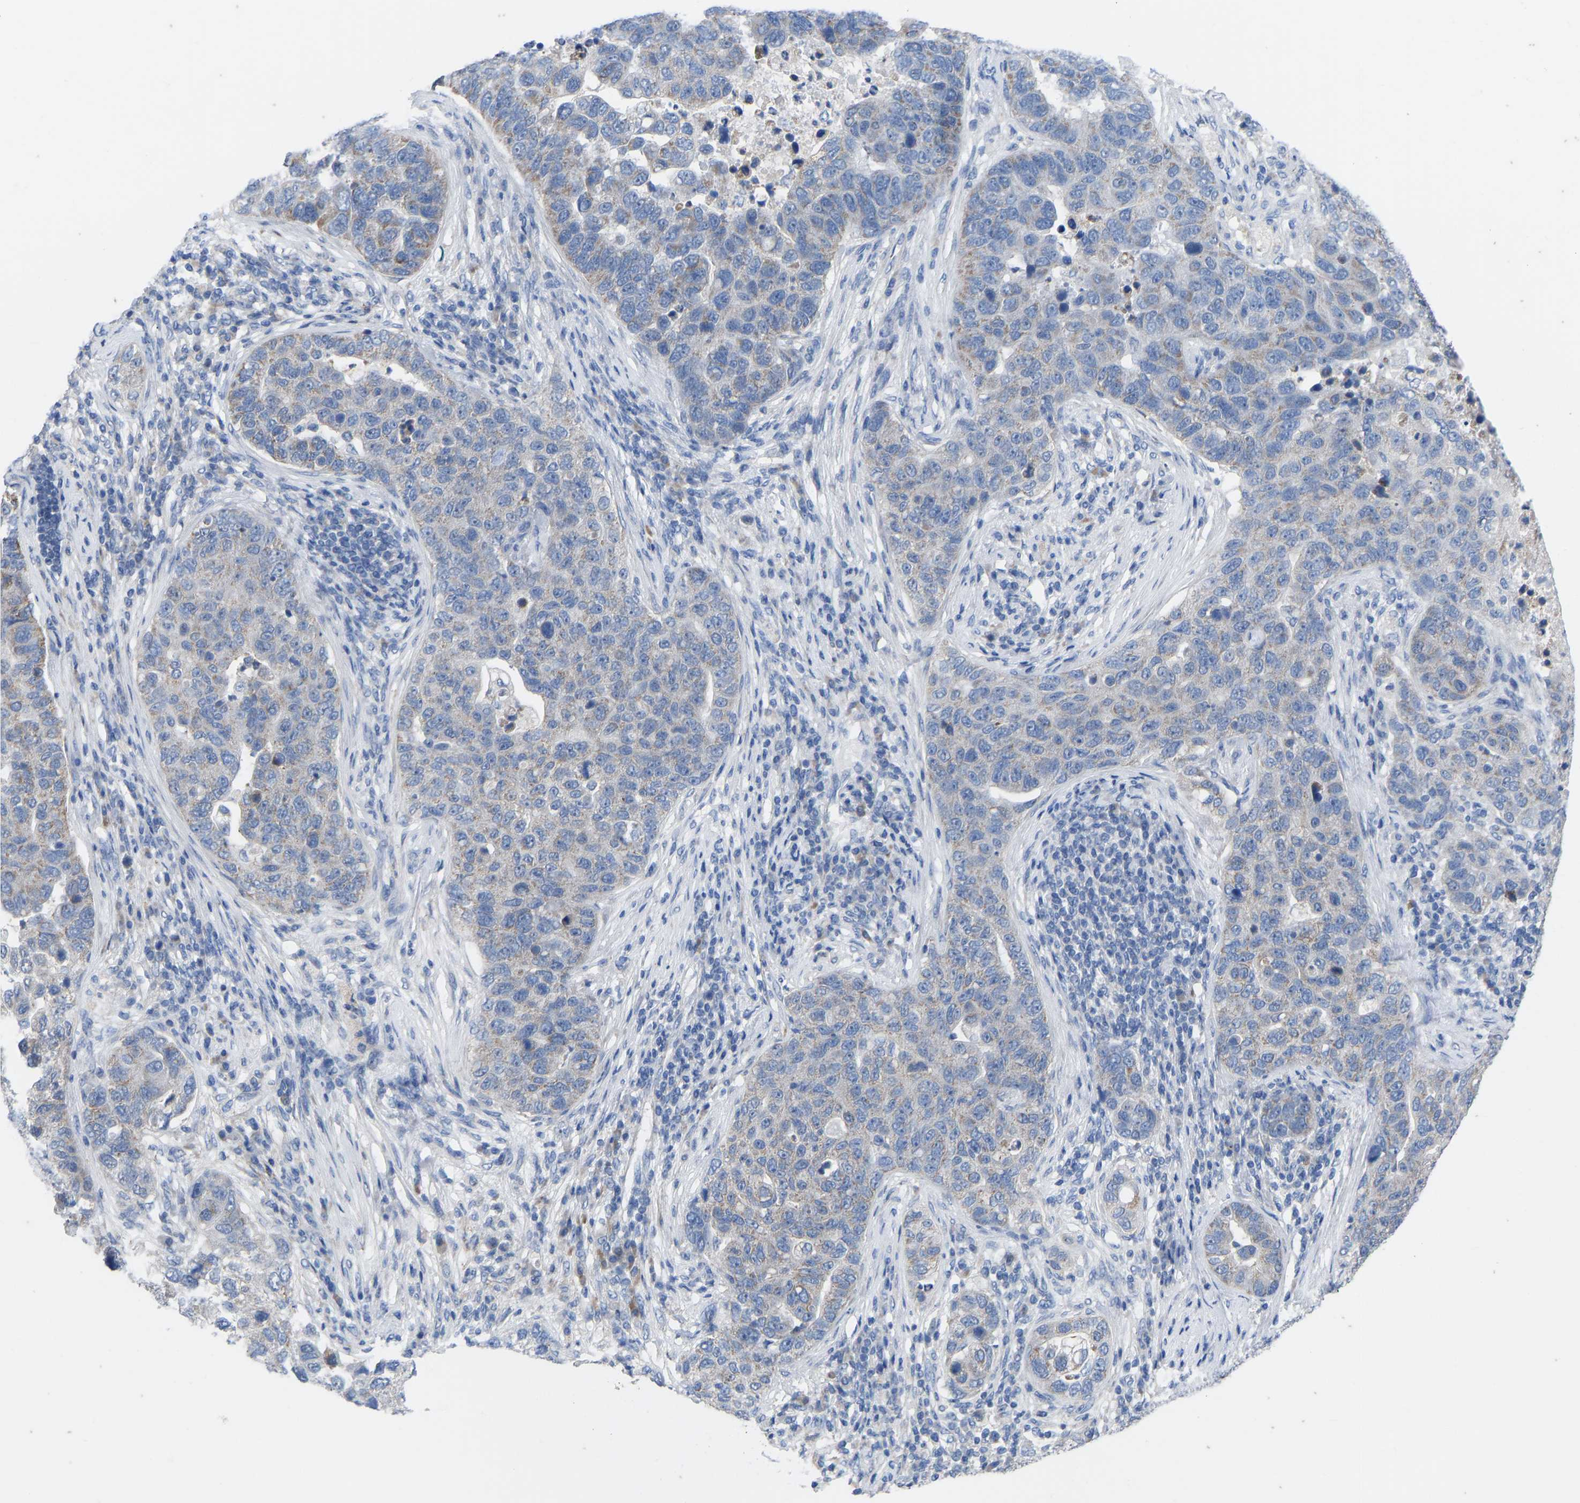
{"staining": {"intensity": "moderate", "quantity": "<25%", "location": "cytoplasmic/membranous"}, "tissue": "pancreatic cancer", "cell_type": "Tumor cells", "image_type": "cancer", "snomed": [{"axis": "morphology", "description": "Adenocarcinoma, NOS"}, {"axis": "topography", "description": "Pancreas"}], "caption": "This micrograph demonstrates immunohistochemistry staining of human pancreatic cancer, with low moderate cytoplasmic/membranous positivity in approximately <25% of tumor cells.", "gene": "OLIG2", "patient": {"sex": "female", "age": 61}}